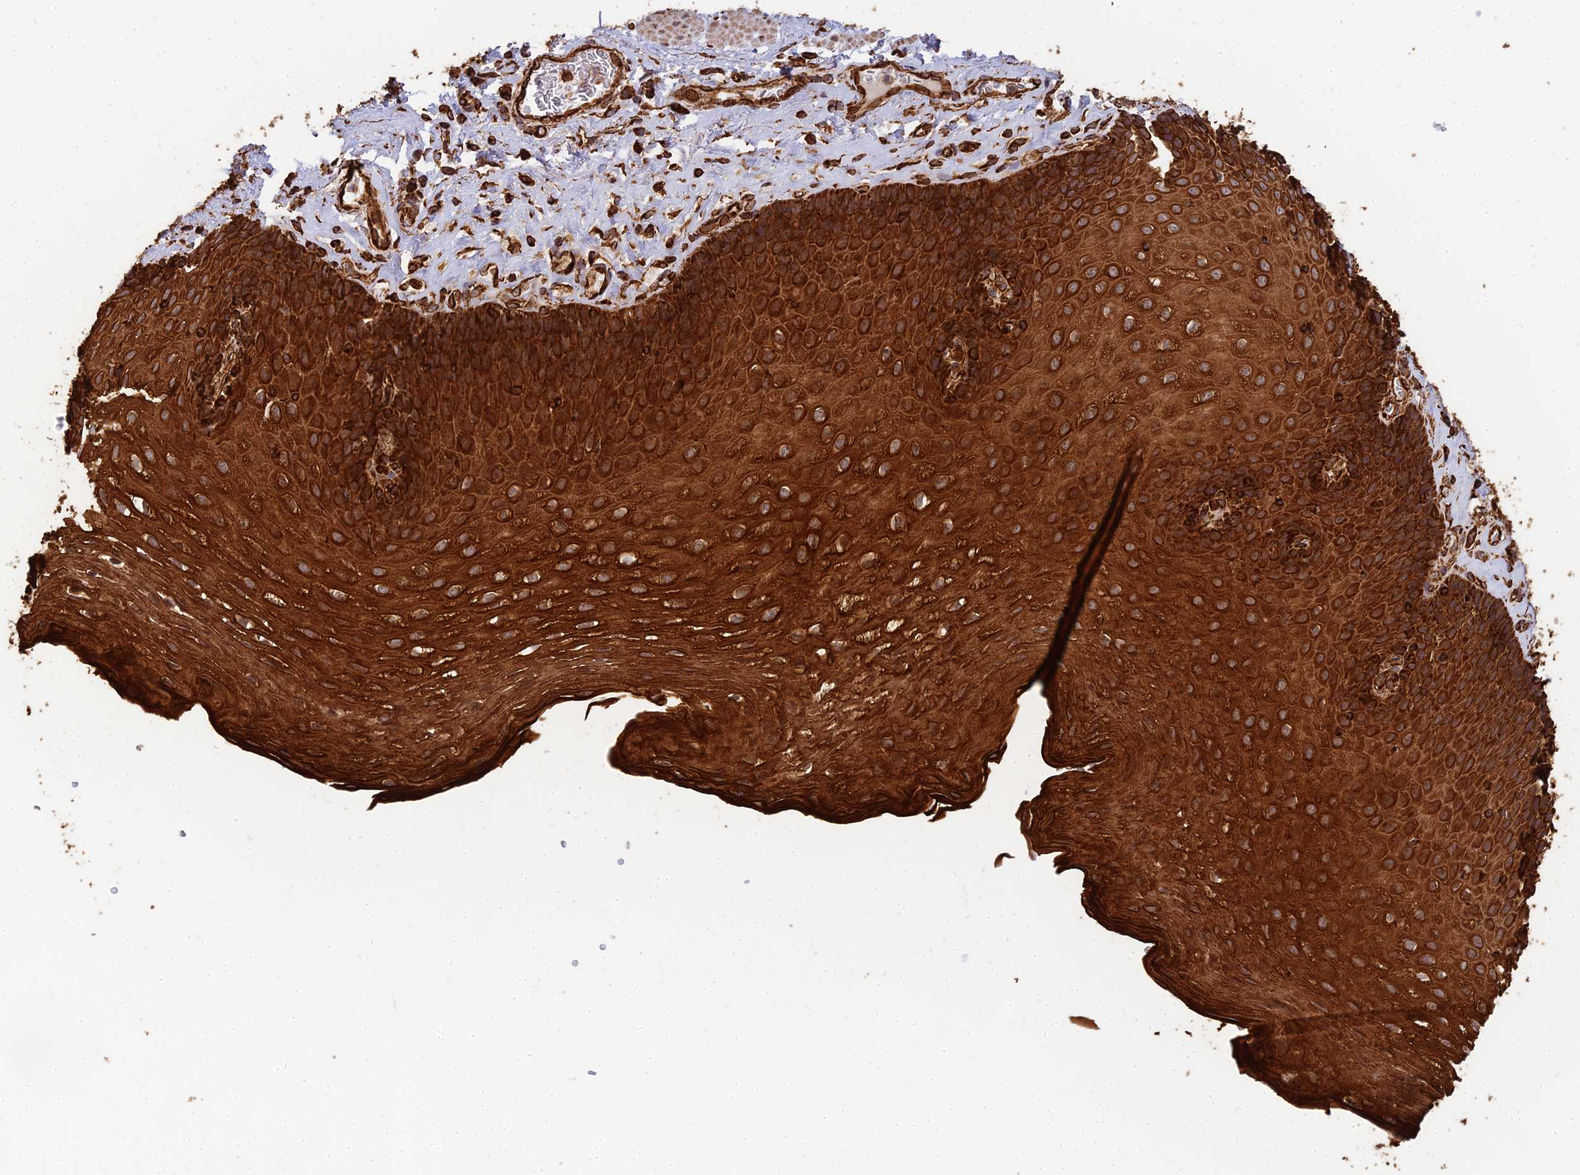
{"staining": {"intensity": "strong", "quantity": ">75%", "location": "cytoplasmic/membranous"}, "tissue": "esophagus", "cell_type": "Squamous epithelial cells", "image_type": "normal", "snomed": [{"axis": "morphology", "description": "Normal tissue, NOS"}, {"axis": "topography", "description": "Esophagus"}], "caption": "Esophagus stained with a brown dye demonstrates strong cytoplasmic/membranous positive expression in about >75% of squamous epithelial cells.", "gene": "DSTYK", "patient": {"sex": "female", "age": 66}}